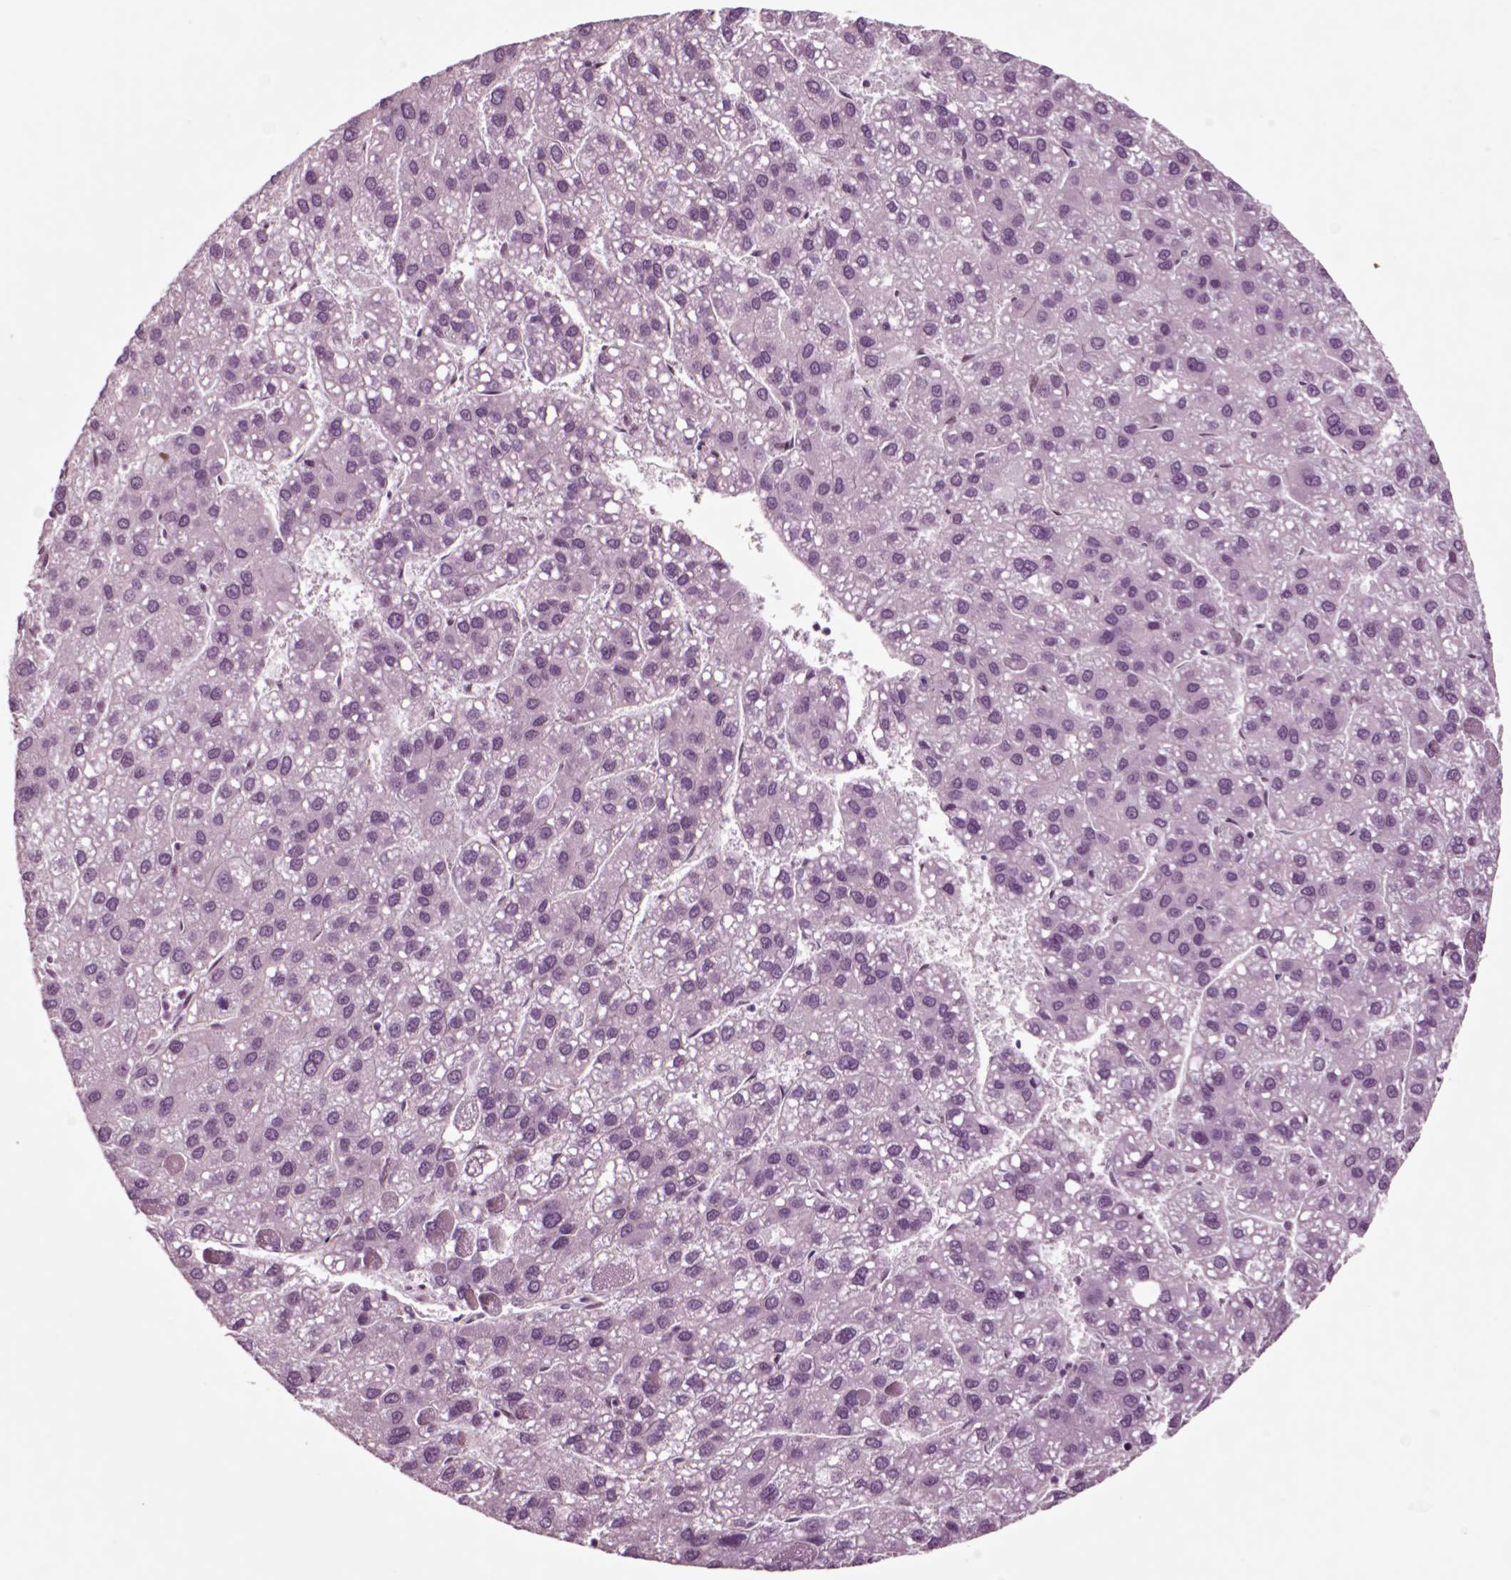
{"staining": {"intensity": "negative", "quantity": "none", "location": "none"}, "tissue": "liver cancer", "cell_type": "Tumor cells", "image_type": "cancer", "snomed": [{"axis": "morphology", "description": "Carcinoma, Hepatocellular, NOS"}, {"axis": "topography", "description": "Liver"}], "caption": "The photomicrograph displays no staining of tumor cells in hepatocellular carcinoma (liver).", "gene": "CHGB", "patient": {"sex": "female", "age": 82}}